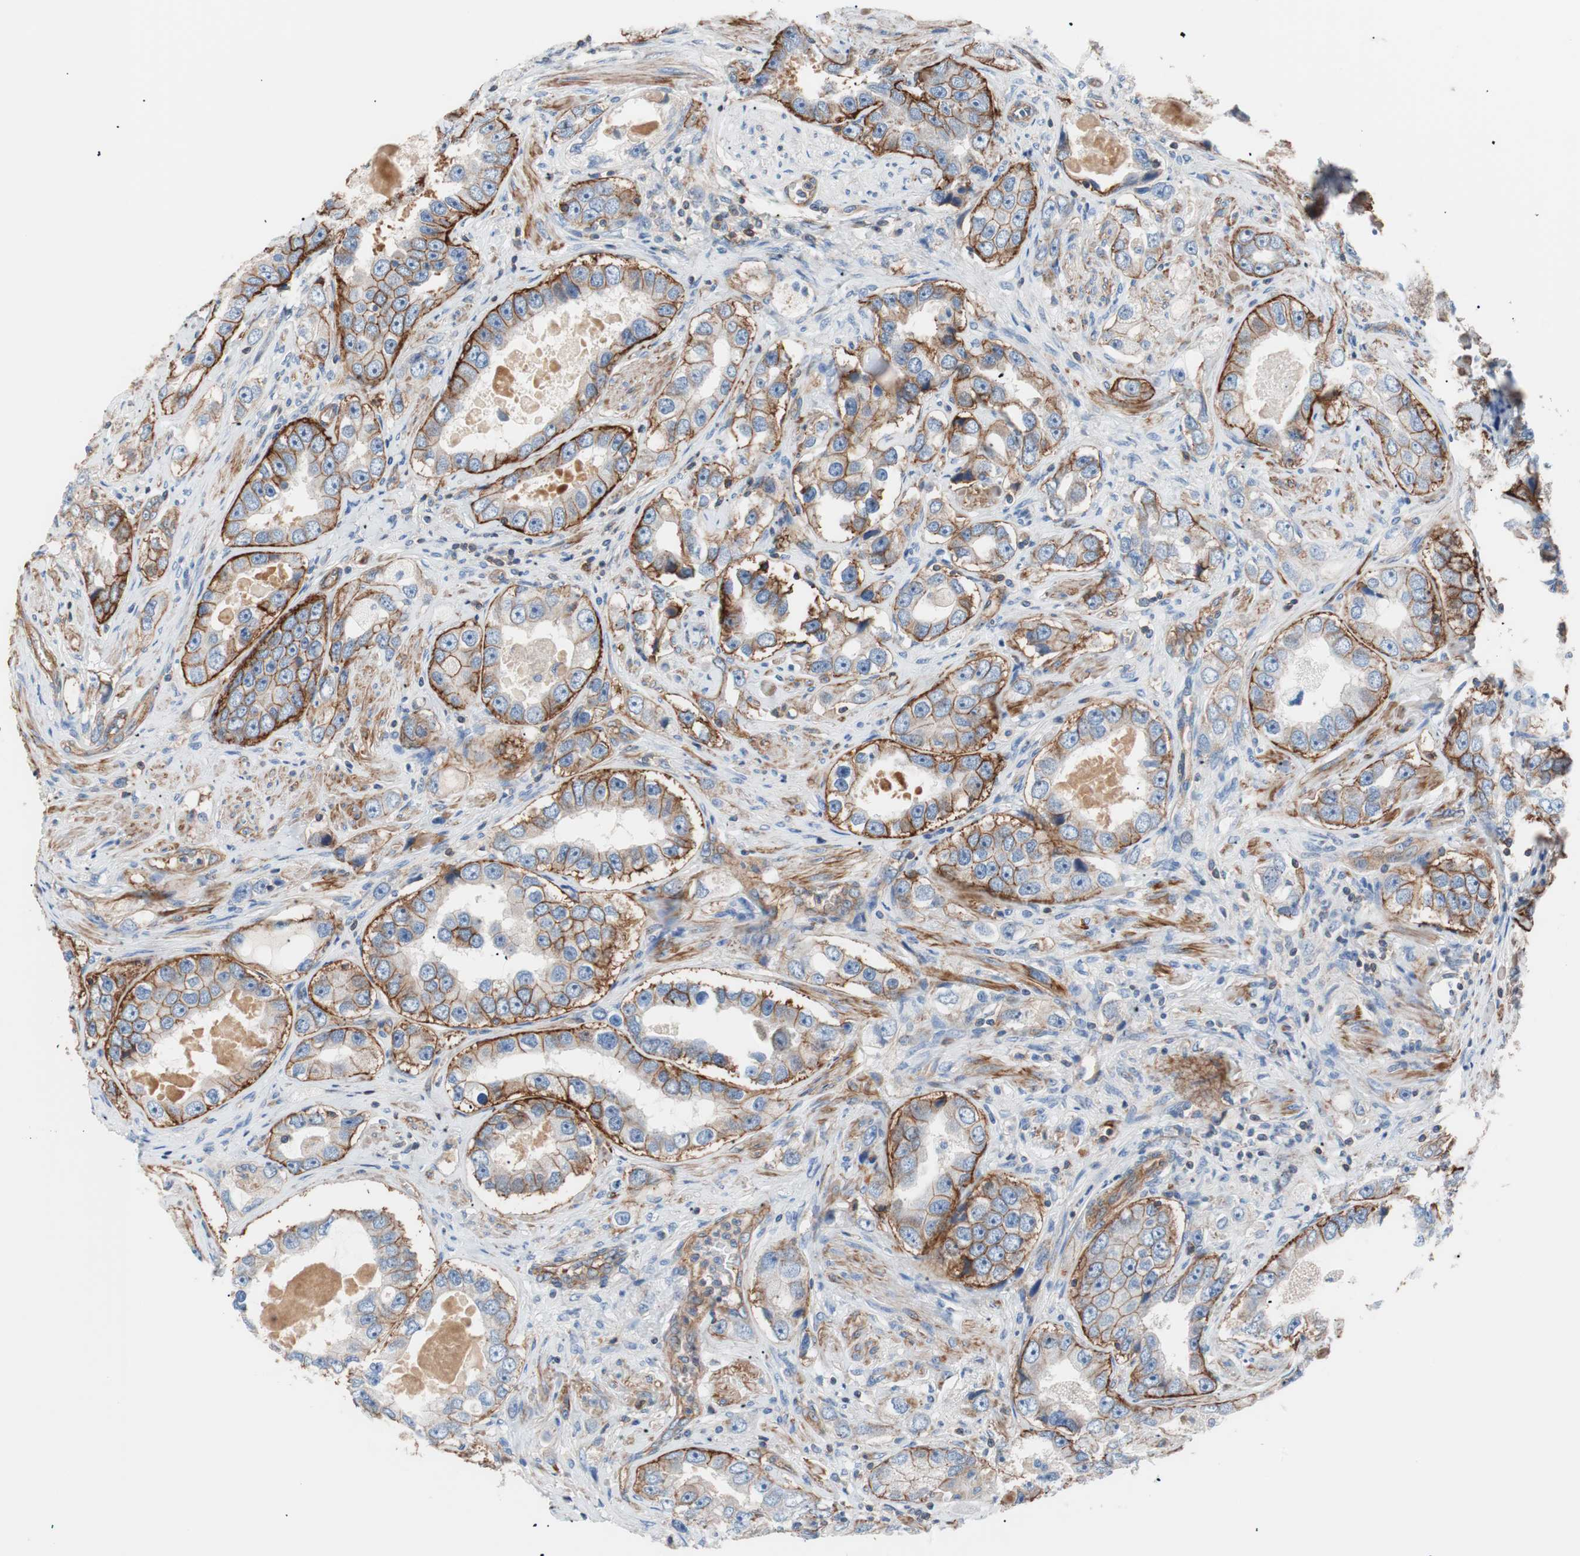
{"staining": {"intensity": "strong", "quantity": "25%-75%", "location": "cytoplasmic/membranous"}, "tissue": "prostate cancer", "cell_type": "Tumor cells", "image_type": "cancer", "snomed": [{"axis": "morphology", "description": "Adenocarcinoma, High grade"}, {"axis": "topography", "description": "Prostate"}], "caption": "Immunohistochemical staining of human prostate adenocarcinoma (high-grade) exhibits high levels of strong cytoplasmic/membranous protein staining in approximately 25%-75% of tumor cells.", "gene": "GPR160", "patient": {"sex": "male", "age": 63}}